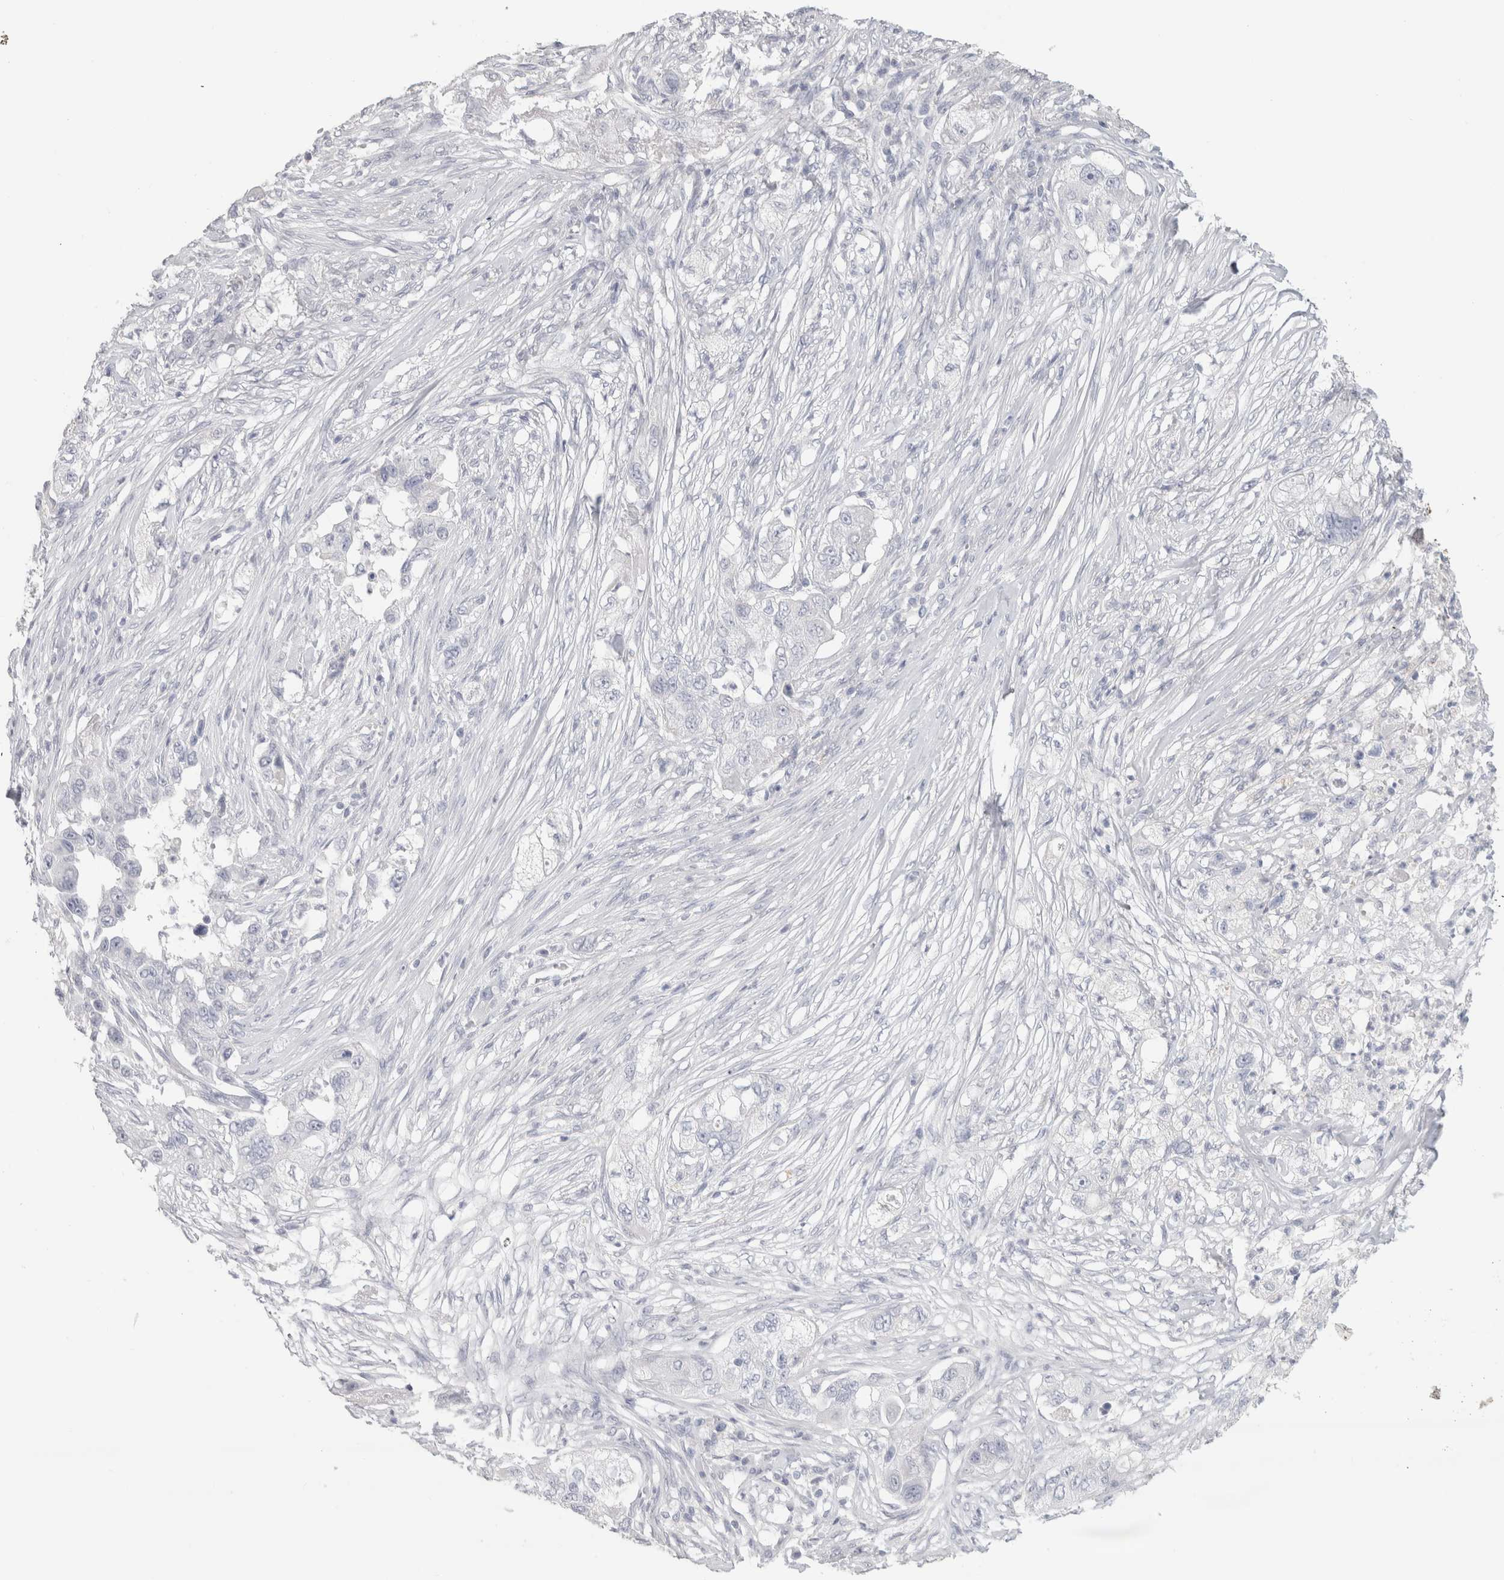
{"staining": {"intensity": "negative", "quantity": "none", "location": "none"}, "tissue": "pancreatic cancer", "cell_type": "Tumor cells", "image_type": "cancer", "snomed": [{"axis": "morphology", "description": "Adenocarcinoma, NOS"}, {"axis": "topography", "description": "Pancreas"}], "caption": "High magnification brightfield microscopy of pancreatic cancer (adenocarcinoma) stained with DAB (3,3'-diaminobenzidine) (brown) and counterstained with hematoxylin (blue): tumor cells show no significant staining.", "gene": "SLC6A1", "patient": {"sex": "female", "age": 78}}